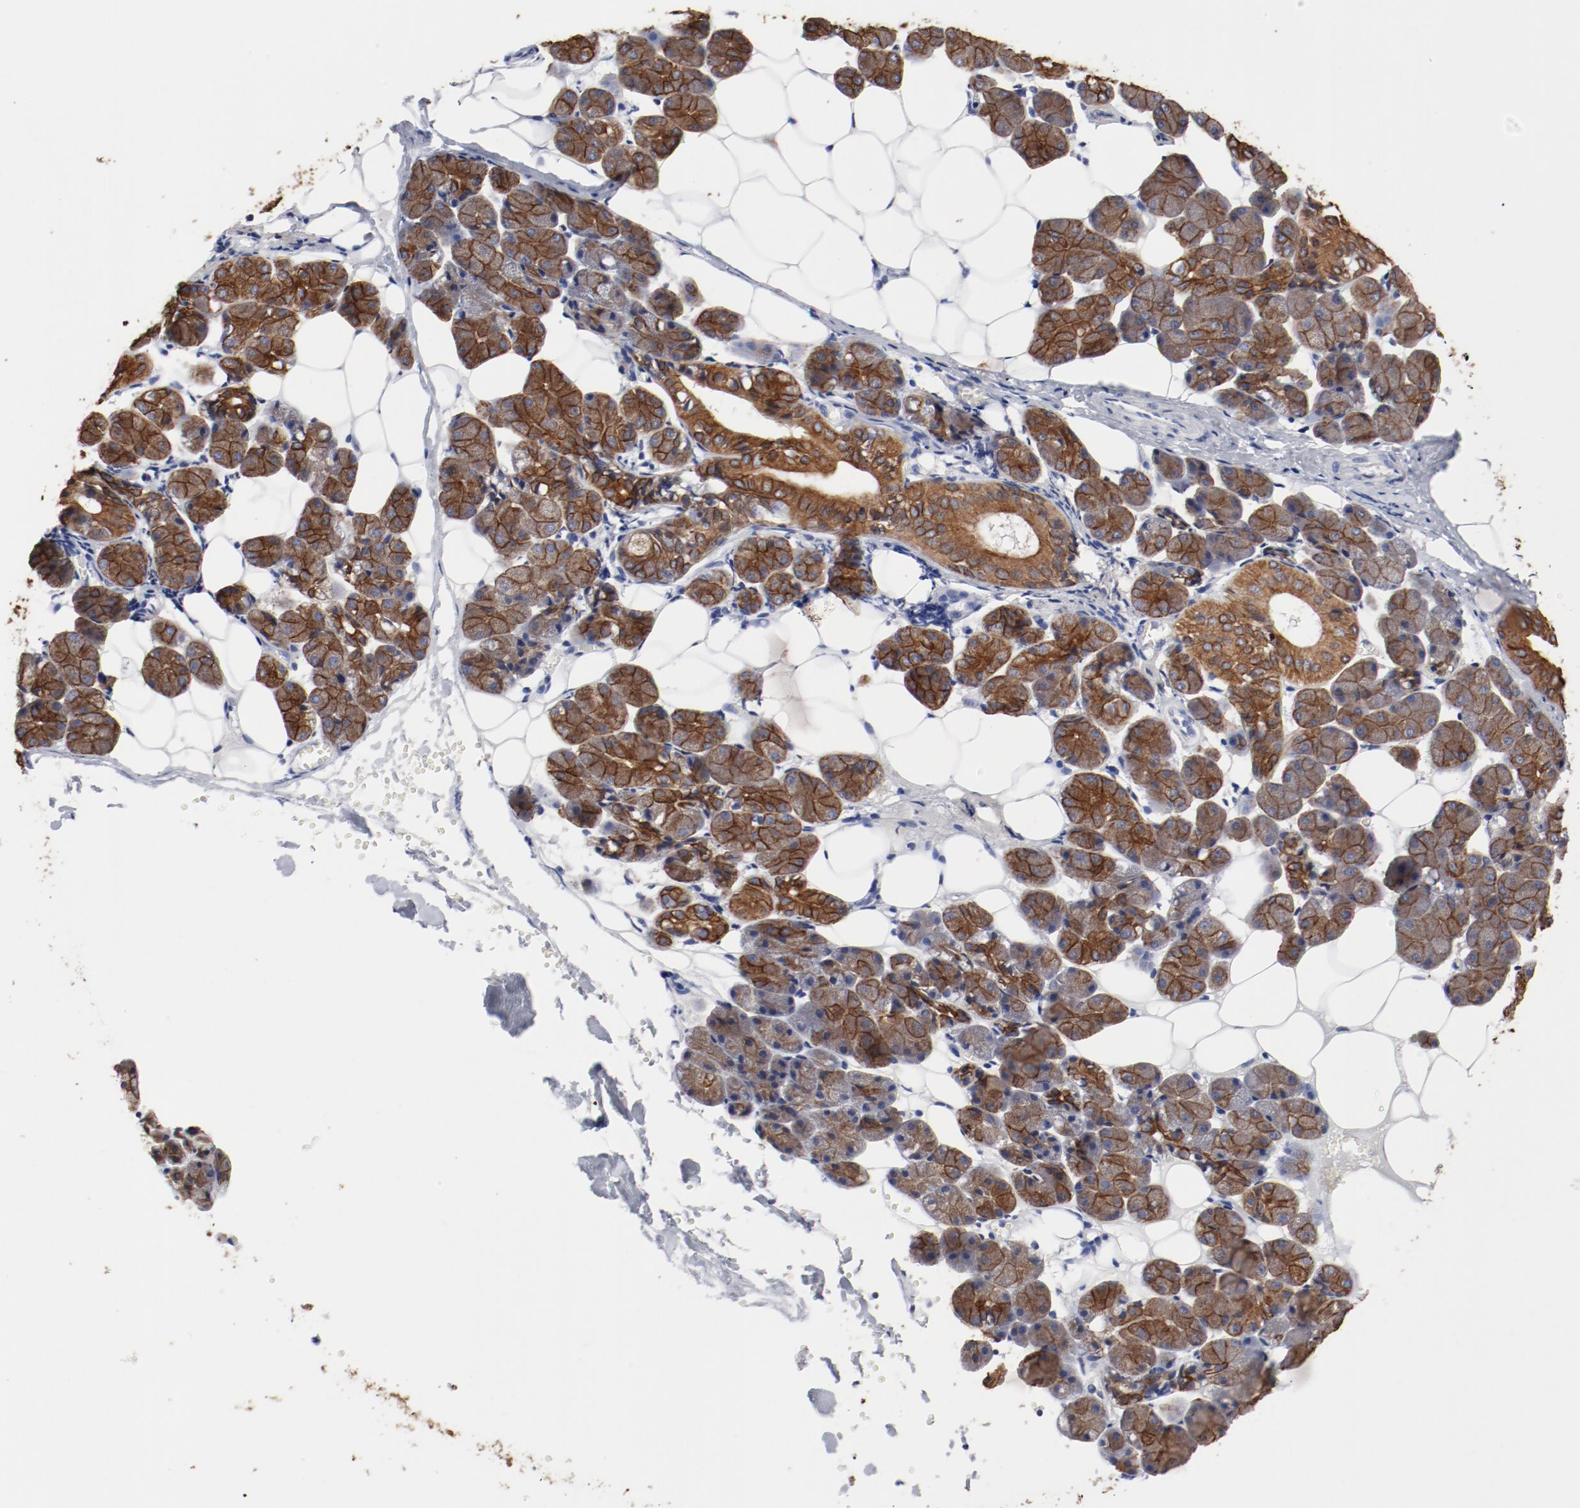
{"staining": {"intensity": "moderate", "quantity": ">75%", "location": "cytoplasmic/membranous"}, "tissue": "salivary gland", "cell_type": "Glandular cells", "image_type": "normal", "snomed": [{"axis": "morphology", "description": "Normal tissue, NOS"}, {"axis": "morphology", "description": "Adenoma, NOS"}, {"axis": "topography", "description": "Salivary gland"}], "caption": "A micrograph showing moderate cytoplasmic/membranous expression in about >75% of glandular cells in benign salivary gland, as visualized by brown immunohistochemical staining.", "gene": "TSPAN6", "patient": {"sex": "female", "age": 32}}